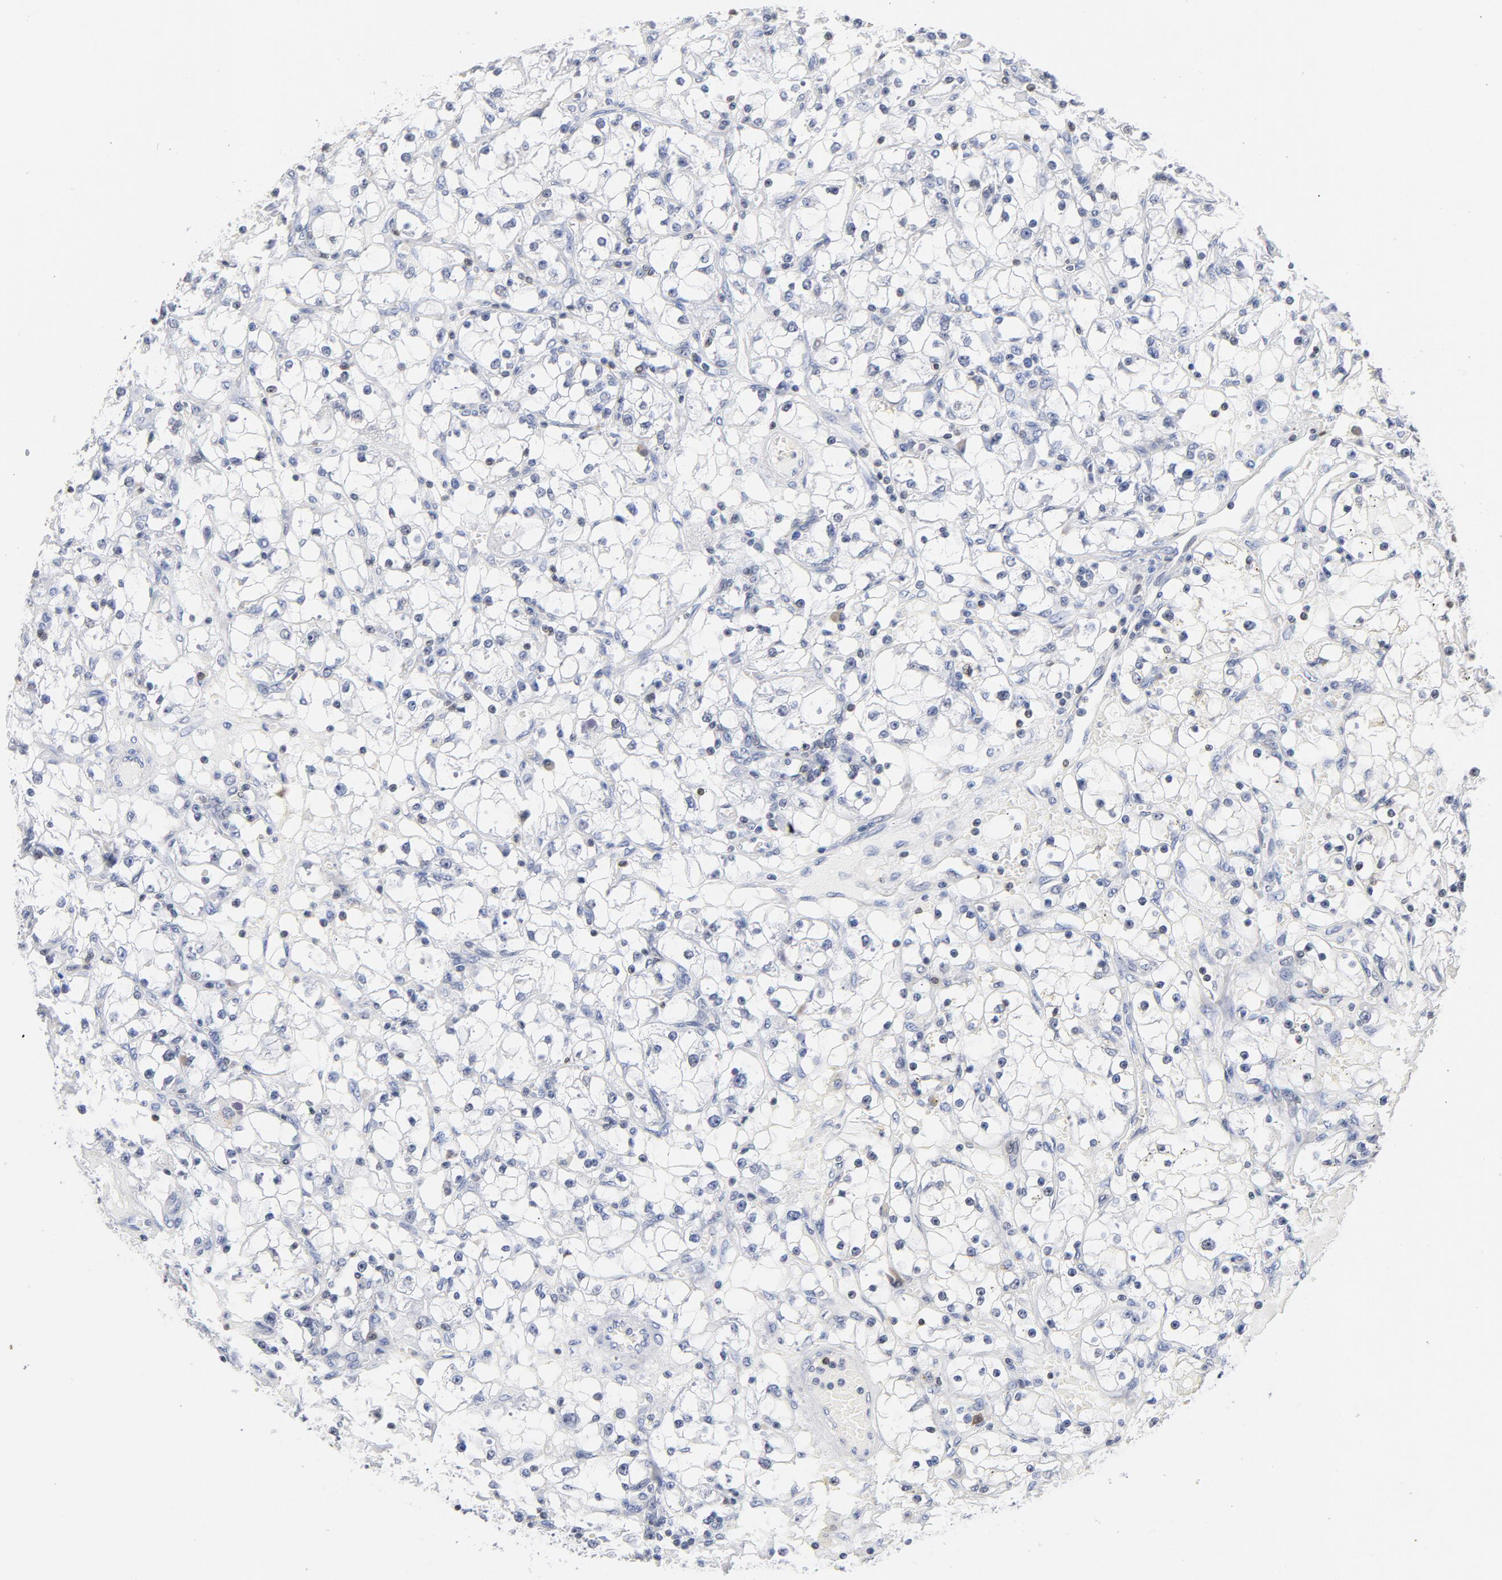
{"staining": {"intensity": "negative", "quantity": "none", "location": "none"}, "tissue": "renal cancer", "cell_type": "Tumor cells", "image_type": "cancer", "snomed": [{"axis": "morphology", "description": "Adenocarcinoma, NOS"}, {"axis": "topography", "description": "Kidney"}], "caption": "Human adenocarcinoma (renal) stained for a protein using immunohistochemistry (IHC) reveals no positivity in tumor cells.", "gene": "CDKN1B", "patient": {"sex": "male", "age": 56}}